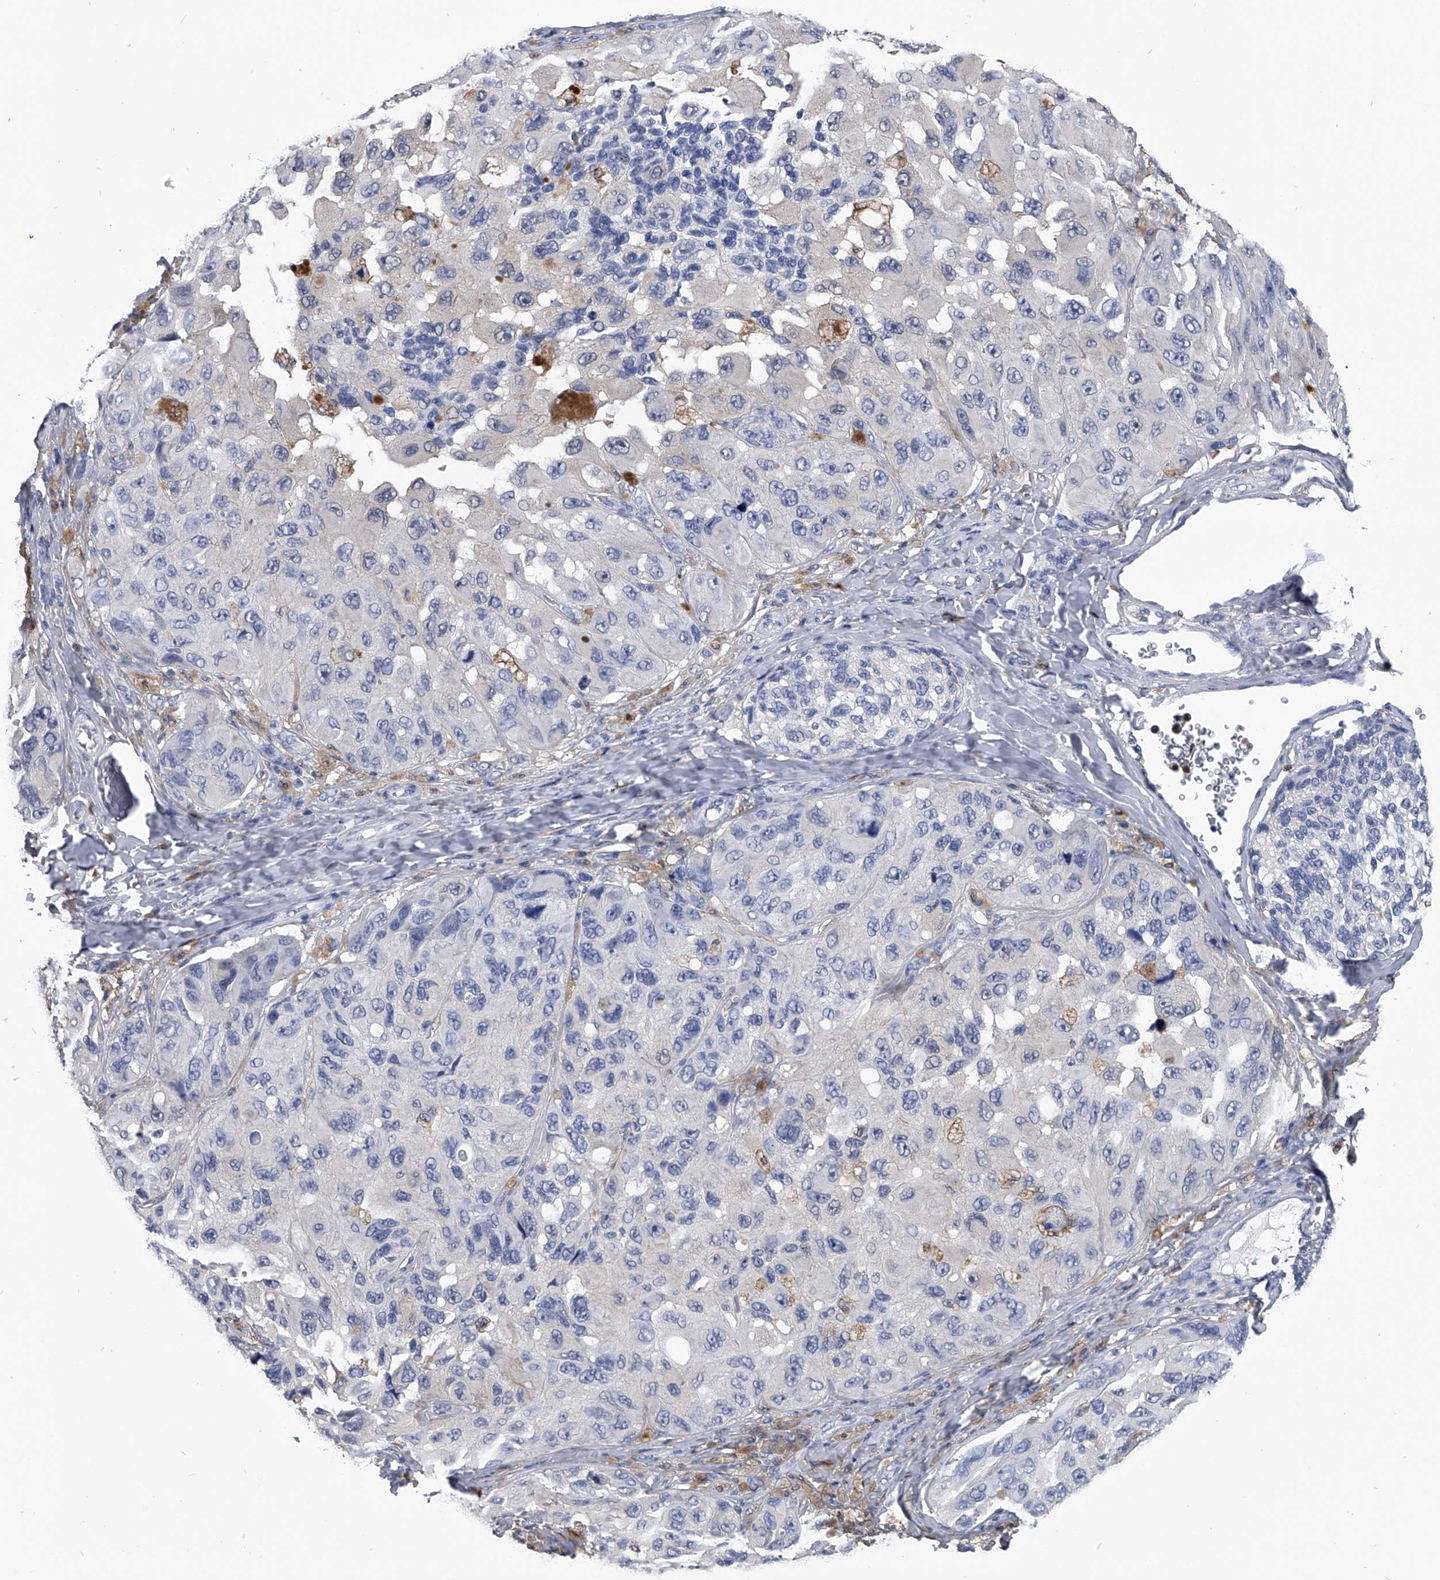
{"staining": {"intensity": "negative", "quantity": "none", "location": "none"}, "tissue": "melanoma", "cell_type": "Tumor cells", "image_type": "cancer", "snomed": [{"axis": "morphology", "description": "Malignant melanoma, NOS"}, {"axis": "topography", "description": "Skin"}], "caption": "High magnification brightfield microscopy of malignant melanoma stained with DAB (brown) and counterstained with hematoxylin (blue): tumor cells show no significant expression.", "gene": "PDXK", "patient": {"sex": "female", "age": 73}}